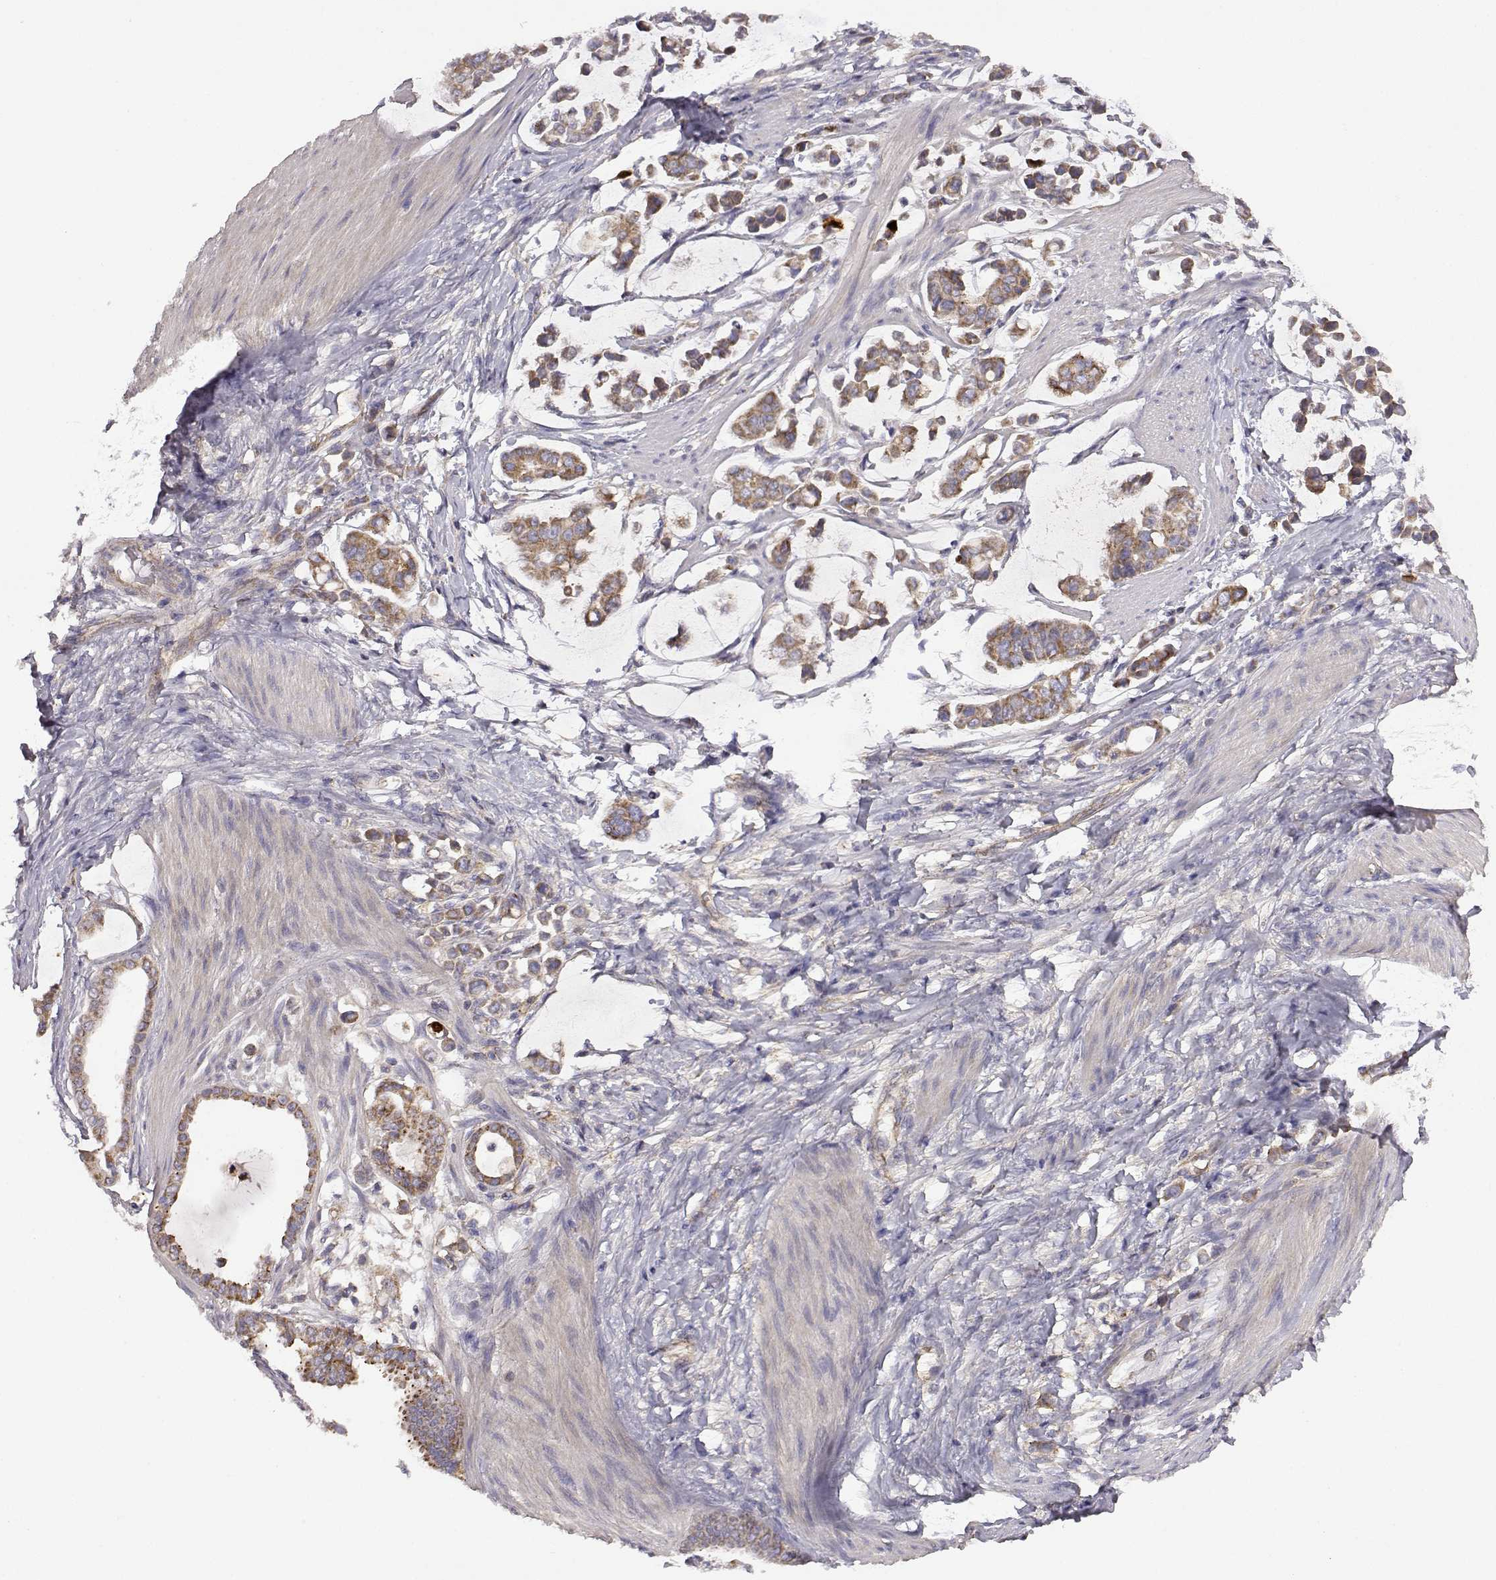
{"staining": {"intensity": "moderate", "quantity": "25%-75%", "location": "cytoplasmic/membranous"}, "tissue": "stomach cancer", "cell_type": "Tumor cells", "image_type": "cancer", "snomed": [{"axis": "morphology", "description": "Adenocarcinoma, NOS"}, {"axis": "topography", "description": "Stomach"}], "caption": "Adenocarcinoma (stomach) stained with IHC demonstrates moderate cytoplasmic/membranous expression in about 25%-75% of tumor cells.", "gene": "DDC", "patient": {"sex": "male", "age": 82}}